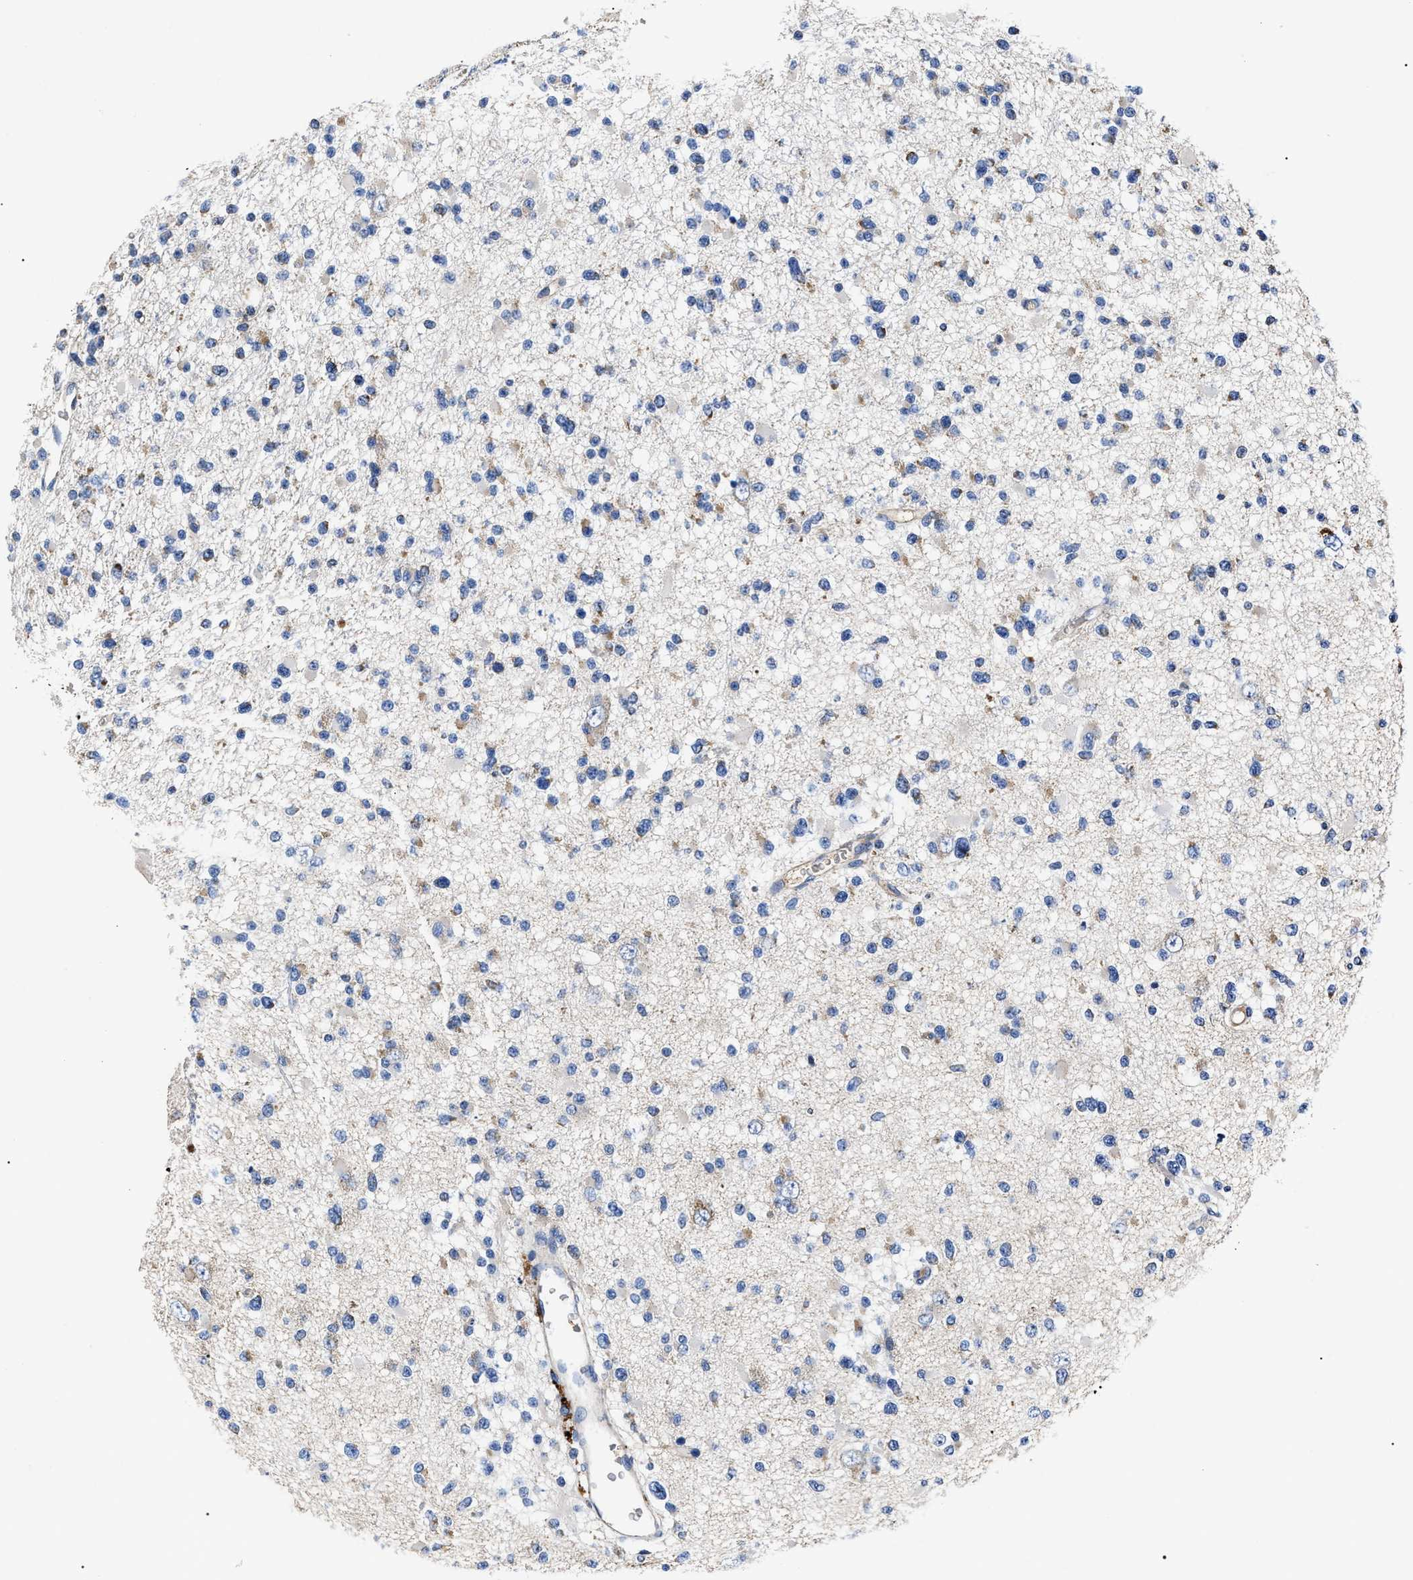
{"staining": {"intensity": "negative", "quantity": "none", "location": "none"}, "tissue": "glioma", "cell_type": "Tumor cells", "image_type": "cancer", "snomed": [{"axis": "morphology", "description": "Glioma, malignant, Low grade"}, {"axis": "topography", "description": "Brain"}], "caption": "Immunohistochemistry (IHC) micrograph of low-grade glioma (malignant) stained for a protein (brown), which exhibits no staining in tumor cells. (DAB IHC with hematoxylin counter stain).", "gene": "MACC1", "patient": {"sex": "female", "age": 22}}